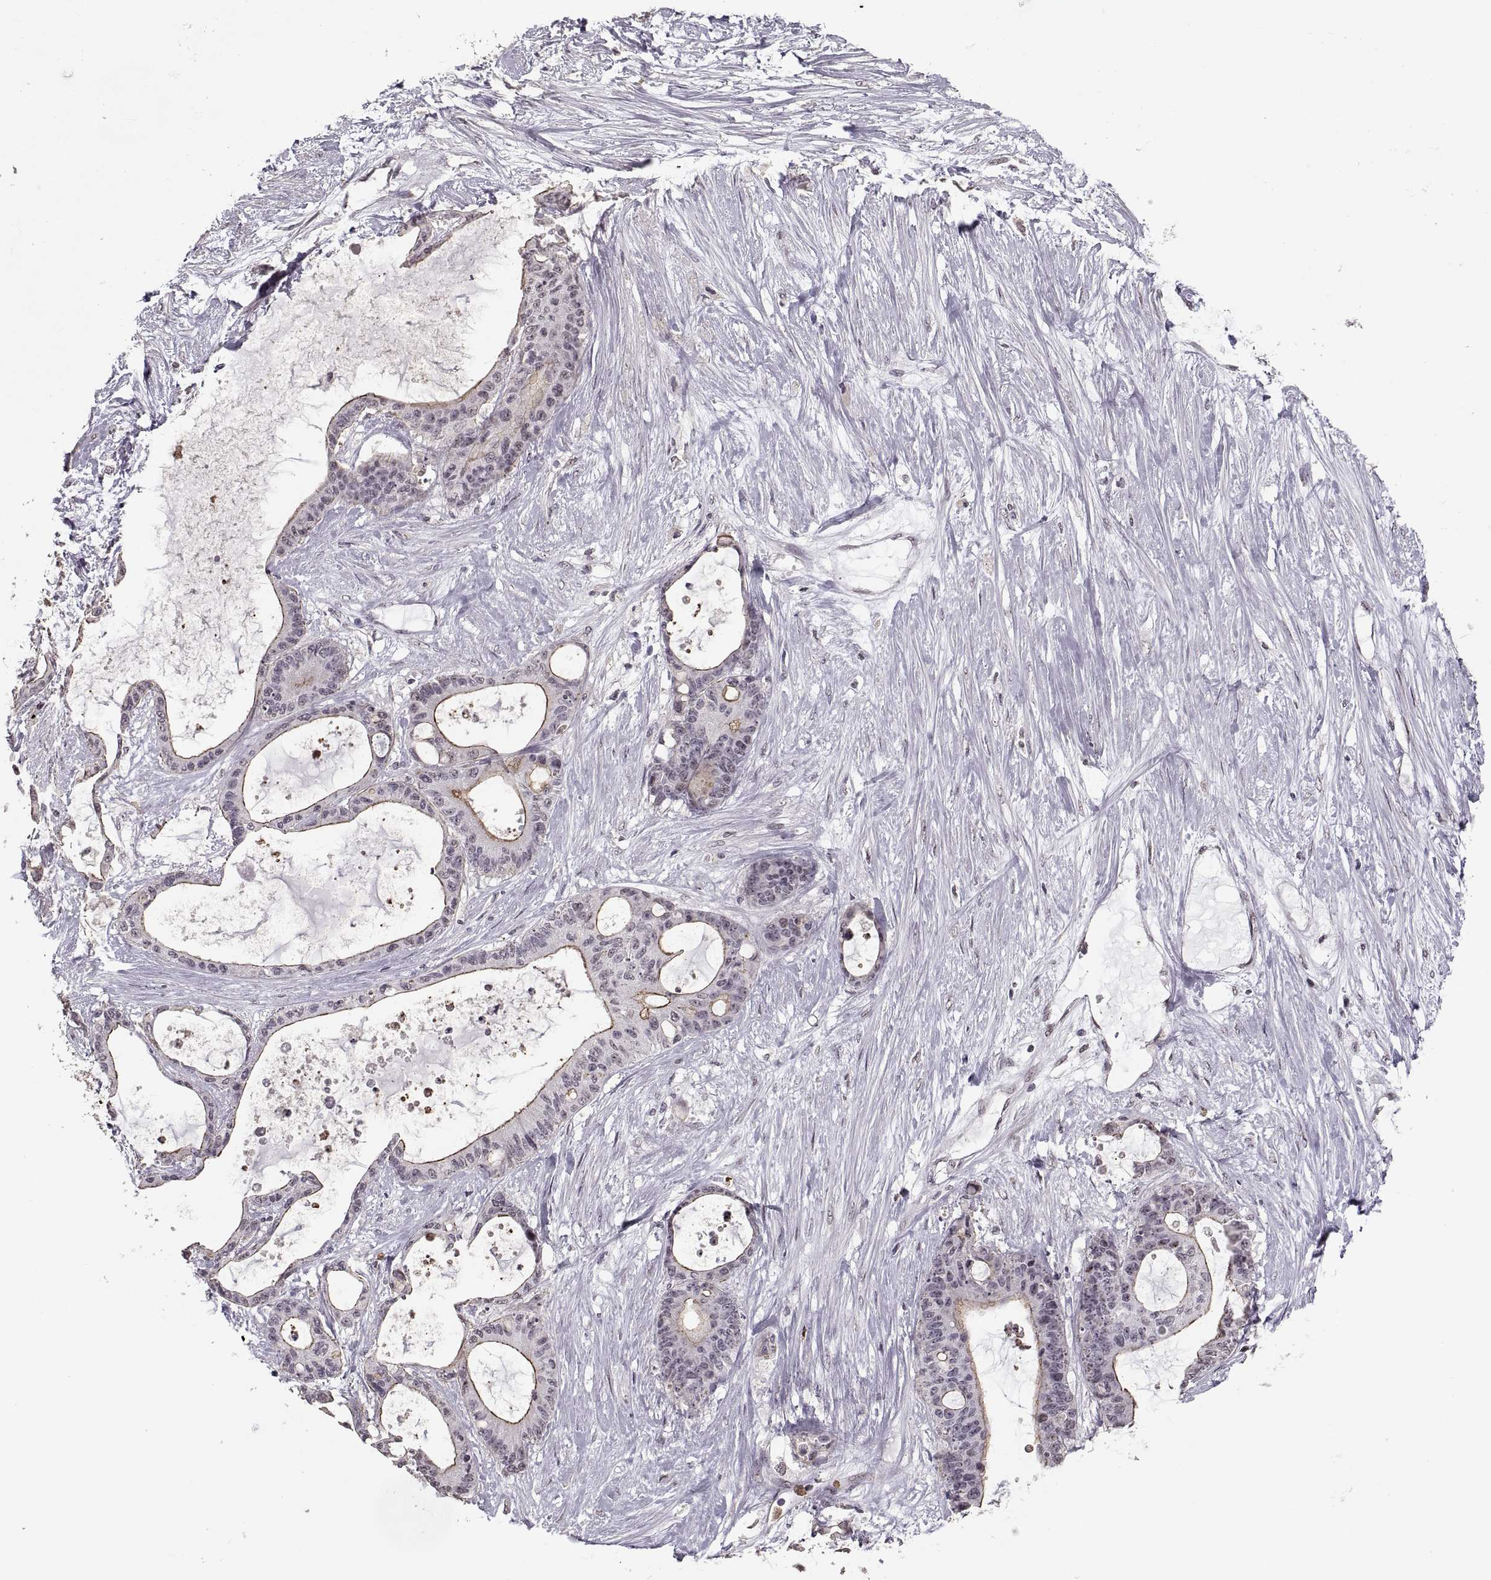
{"staining": {"intensity": "weak", "quantity": "<25%", "location": "cytoplasmic/membranous"}, "tissue": "liver cancer", "cell_type": "Tumor cells", "image_type": "cancer", "snomed": [{"axis": "morphology", "description": "Normal tissue, NOS"}, {"axis": "morphology", "description": "Cholangiocarcinoma"}, {"axis": "topography", "description": "Liver"}, {"axis": "topography", "description": "Peripheral nerve tissue"}], "caption": "This micrograph is of cholangiocarcinoma (liver) stained with IHC to label a protein in brown with the nuclei are counter-stained blue. There is no positivity in tumor cells. Nuclei are stained in blue.", "gene": "PALS1", "patient": {"sex": "female", "age": 73}}